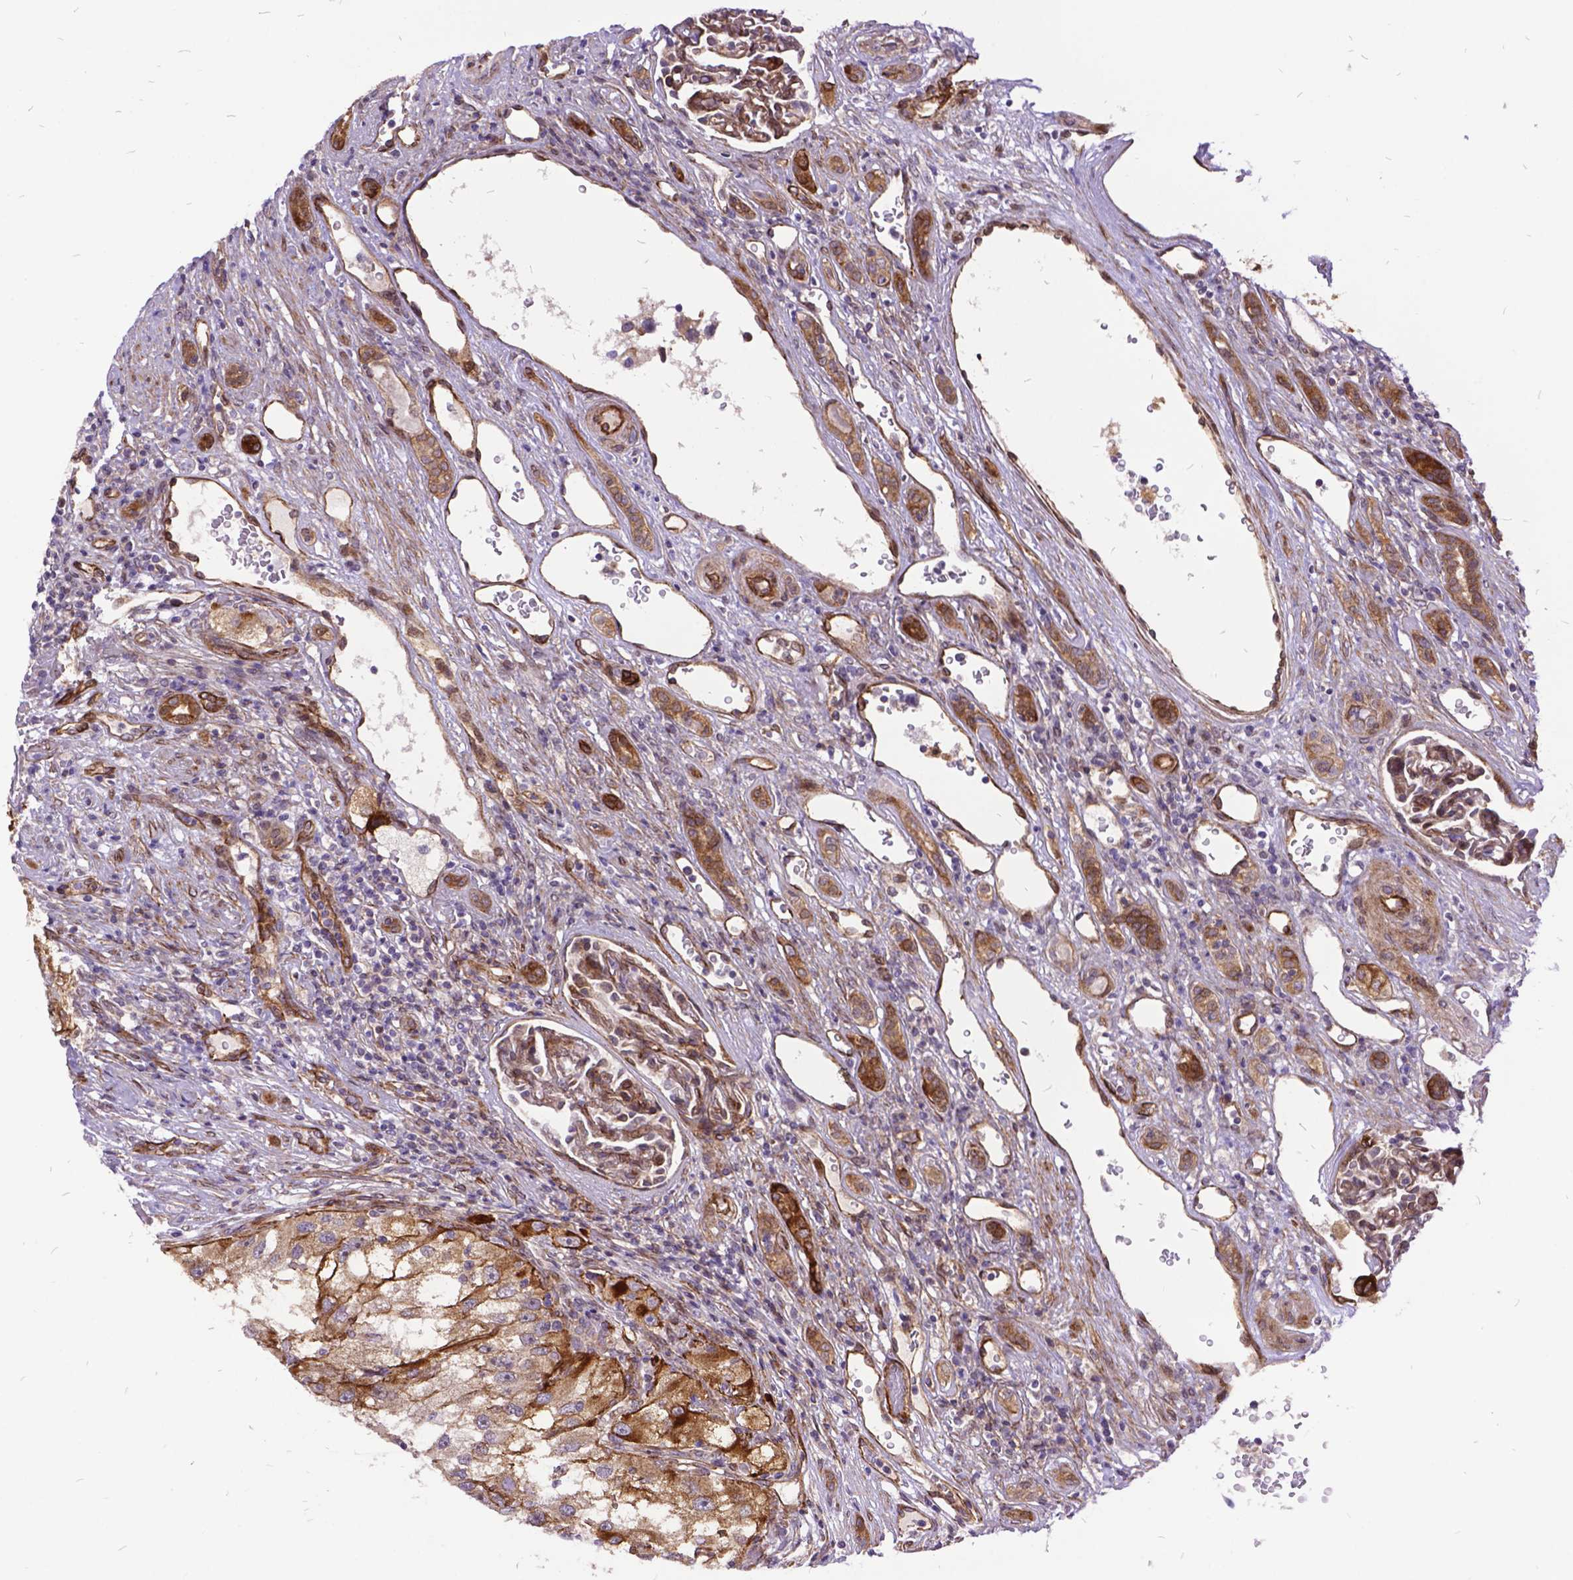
{"staining": {"intensity": "moderate", "quantity": ">75%", "location": "cytoplasmic/membranous"}, "tissue": "renal cancer", "cell_type": "Tumor cells", "image_type": "cancer", "snomed": [{"axis": "morphology", "description": "Adenocarcinoma, NOS"}, {"axis": "topography", "description": "Kidney"}], "caption": "Immunohistochemistry (IHC) (DAB (3,3'-diaminobenzidine)) staining of human renal adenocarcinoma displays moderate cytoplasmic/membranous protein staining in approximately >75% of tumor cells.", "gene": "GRB7", "patient": {"sex": "male", "age": 63}}